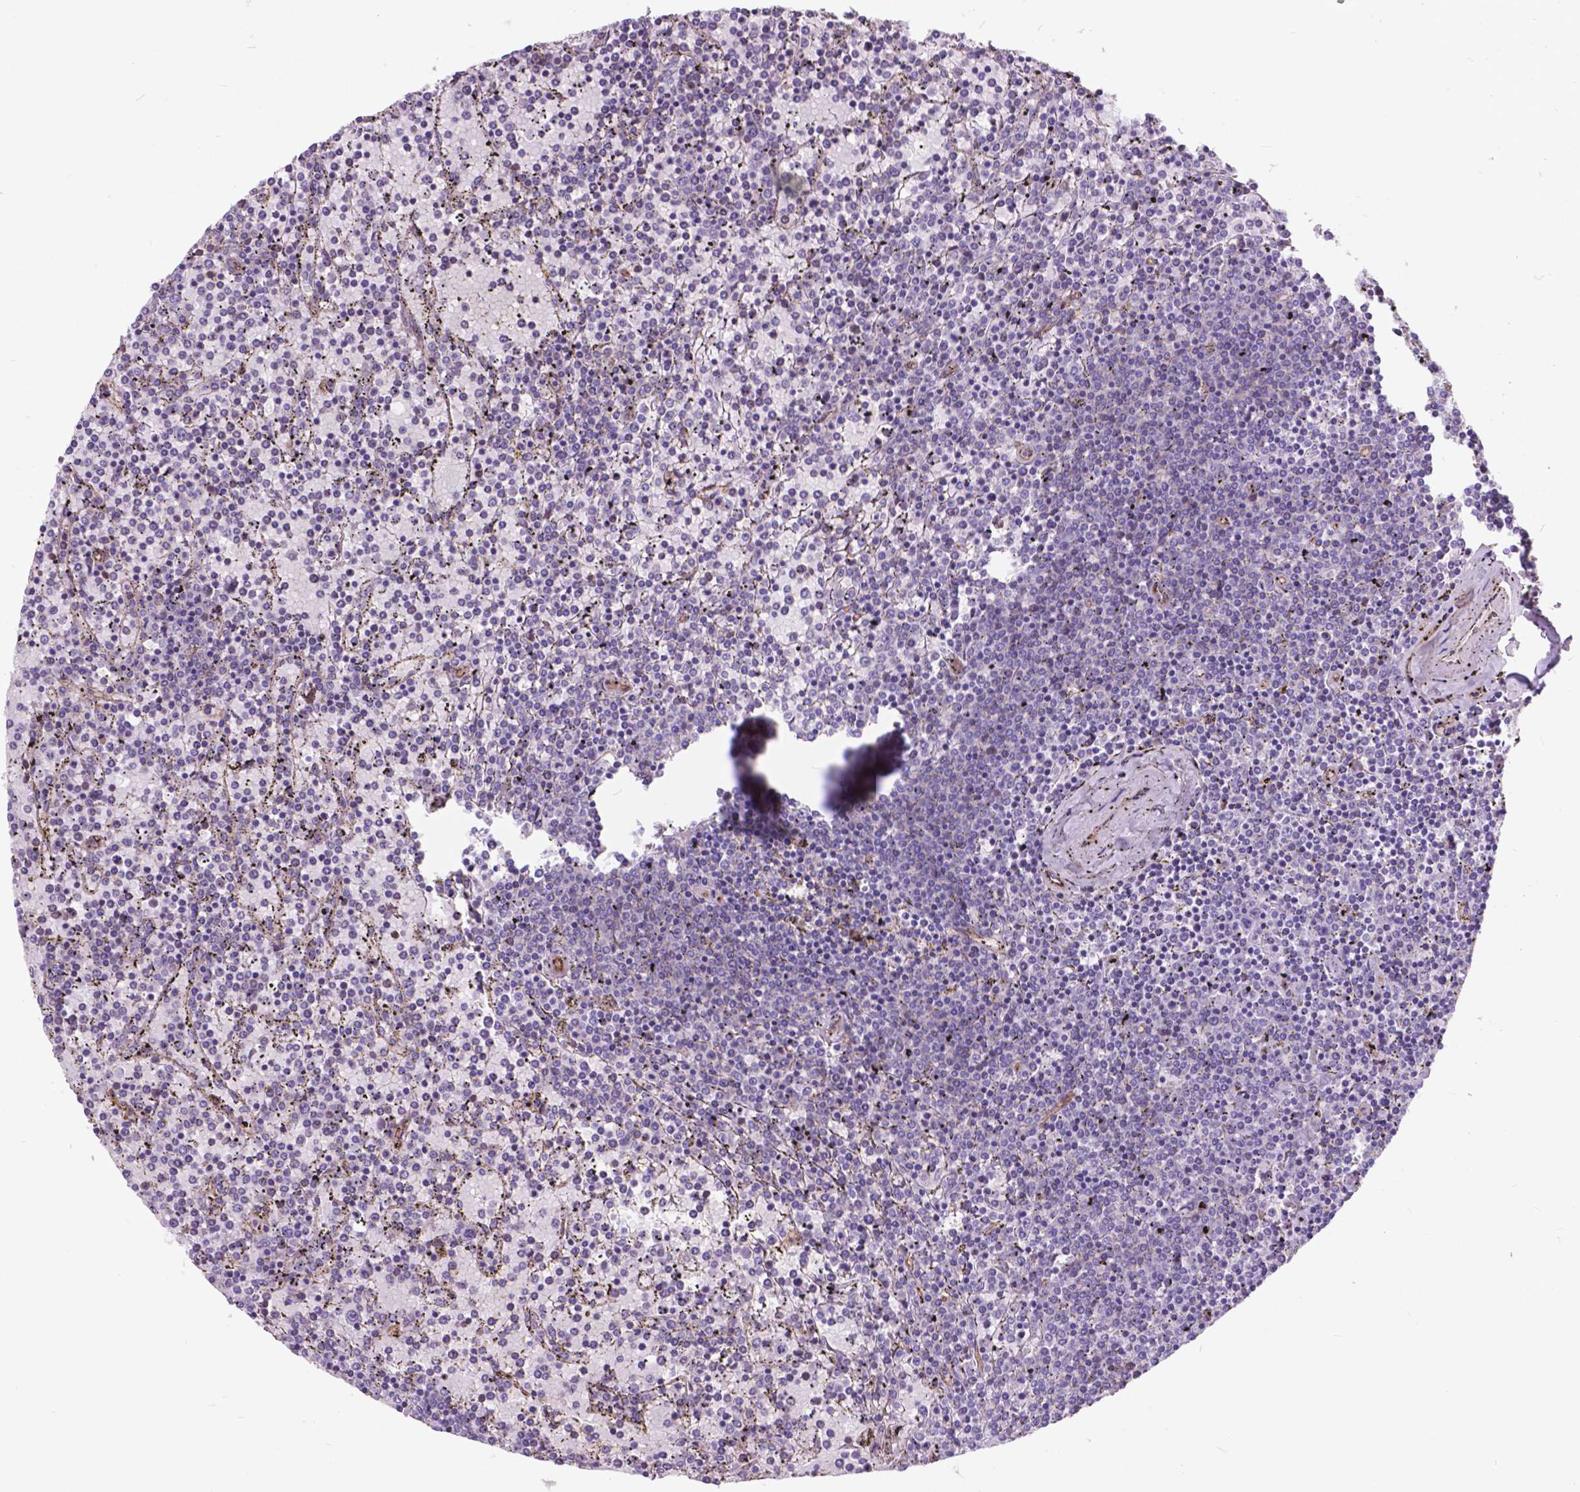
{"staining": {"intensity": "negative", "quantity": "none", "location": "none"}, "tissue": "lymphoma", "cell_type": "Tumor cells", "image_type": "cancer", "snomed": [{"axis": "morphology", "description": "Malignant lymphoma, non-Hodgkin's type, Low grade"}, {"axis": "topography", "description": "Spleen"}], "caption": "This is an immunohistochemistry (IHC) histopathology image of malignant lymphoma, non-Hodgkin's type (low-grade). There is no positivity in tumor cells.", "gene": "FLT4", "patient": {"sex": "female", "age": 77}}